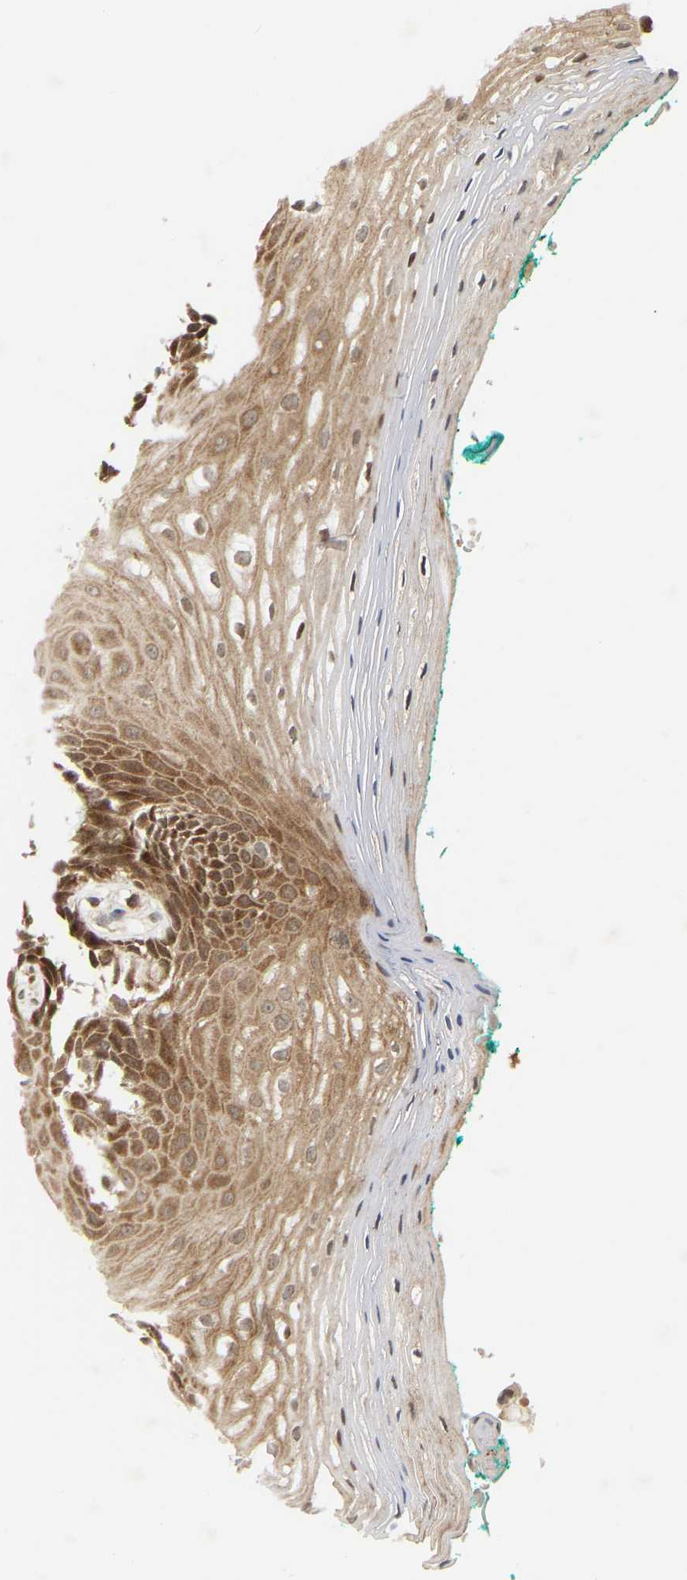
{"staining": {"intensity": "moderate", "quantity": ">75%", "location": "cytoplasmic/membranous"}, "tissue": "oral mucosa", "cell_type": "Squamous epithelial cells", "image_type": "normal", "snomed": [{"axis": "morphology", "description": "Normal tissue, NOS"}, {"axis": "topography", "description": "Skeletal muscle"}, {"axis": "topography", "description": "Oral tissue"}, {"axis": "topography", "description": "Peripheral nerve tissue"}], "caption": "This photomicrograph exhibits unremarkable oral mucosa stained with IHC to label a protein in brown. The cytoplasmic/membranous of squamous epithelial cells show moderate positivity for the protein. Nuclei are counter-stained blue.", "gene": "NFE2L2", "patient": {"sex": "female", "age": 84}}